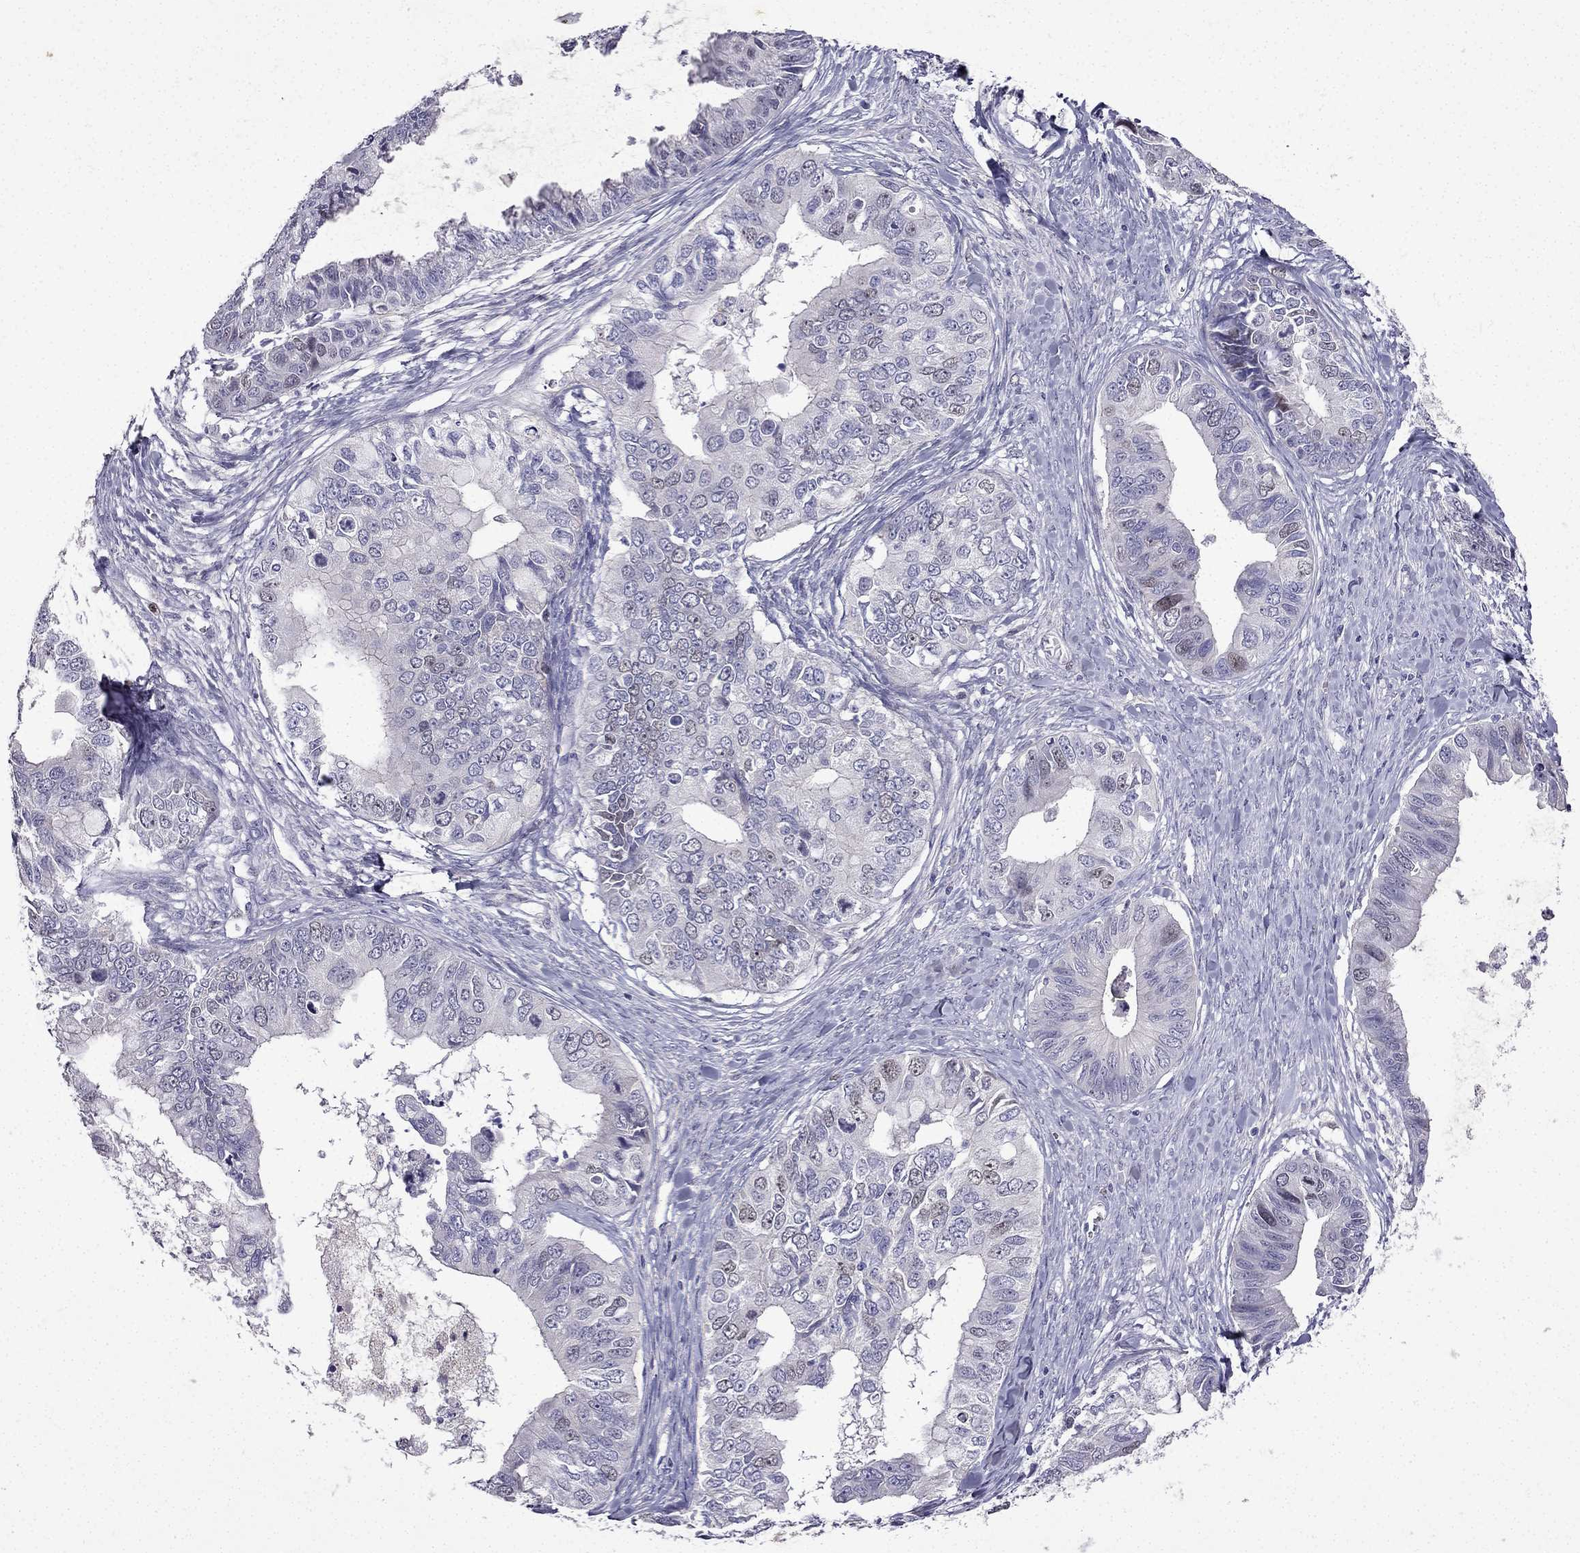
{"staining": {"intensity": "weak", "quantity": "<25%", "location": "nuclear"}, "tissue": "ovarian cancer", "cell_type": "Tumor cells", "image_type": "cancer", "snomed": [{"axis": "morphology", "description": "Cystadenocarcinoma, mucinous, NOS"}, {"axis": "topography", "description": "Ovary"}], "caption": "DAB (3,3'-diaminobenzidine) immunohistochemical staining of ovarian cancer (mucinous cystadenocarcinoma) reveals no significant expression in tumor cells.", "gene": "UHRF1", "patient": {"sex": "female", "age": 76}}